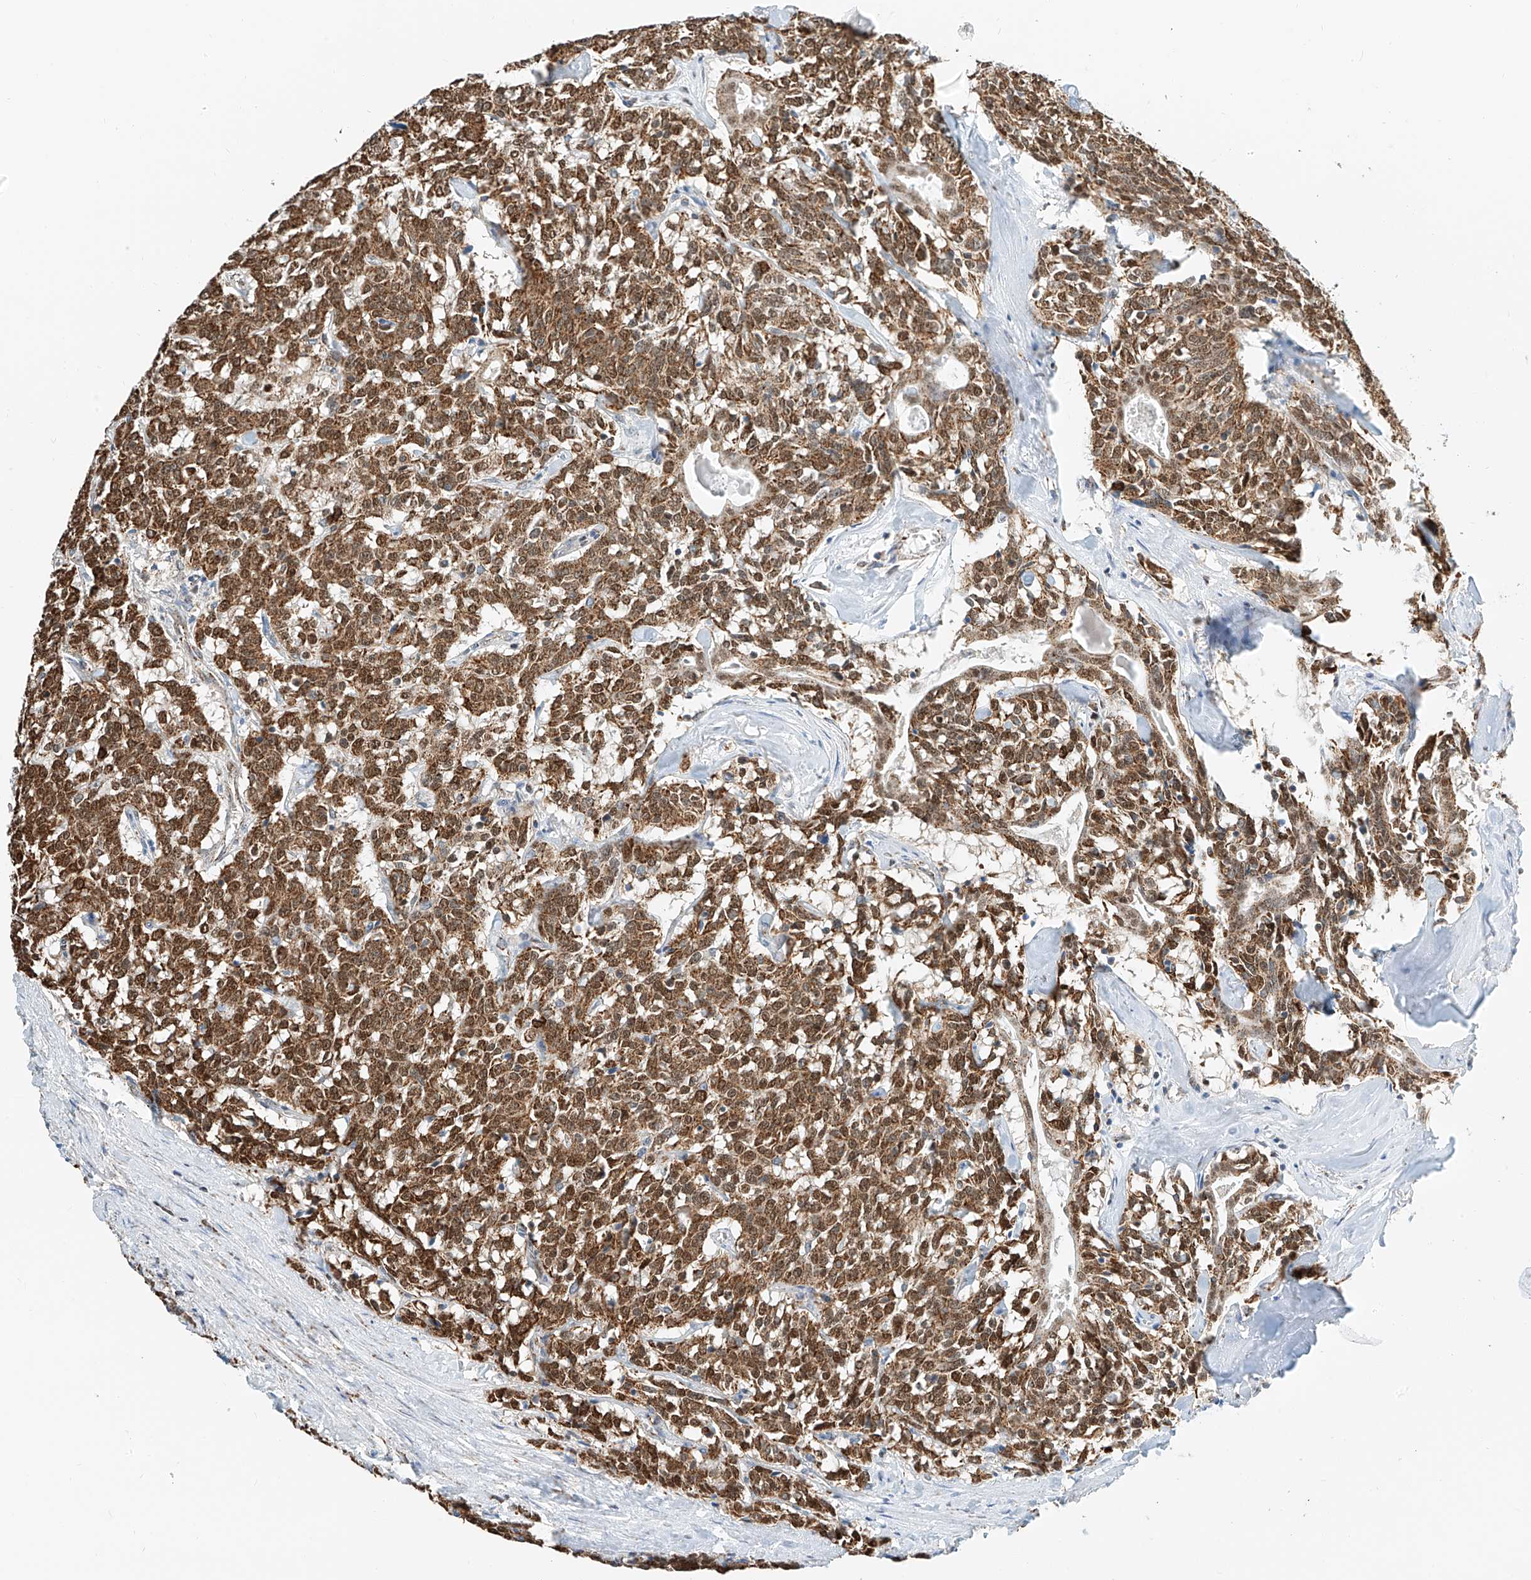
{"staining": {"intensity": "moderate", "quantity": ">75%", "location": "cytoplasmic/membranous,nuclear"}, "tissue": "carcinoid", "cell_type": "Tumor cells", "image_type": "cancer", "snomed": [{"axis": "morphology", "description": "Carcinoid, malignant, NOS"}, {"axis": "topography", "description": "Lung"}], "caption": "Carcinoid stained with IHC demonstrates moderate cytoplasmic/membranous and nuclear positivity in approximately >75% of tumor cells.", "gene": "PPA2", "patient": {"sex": "female", "age": 46}}